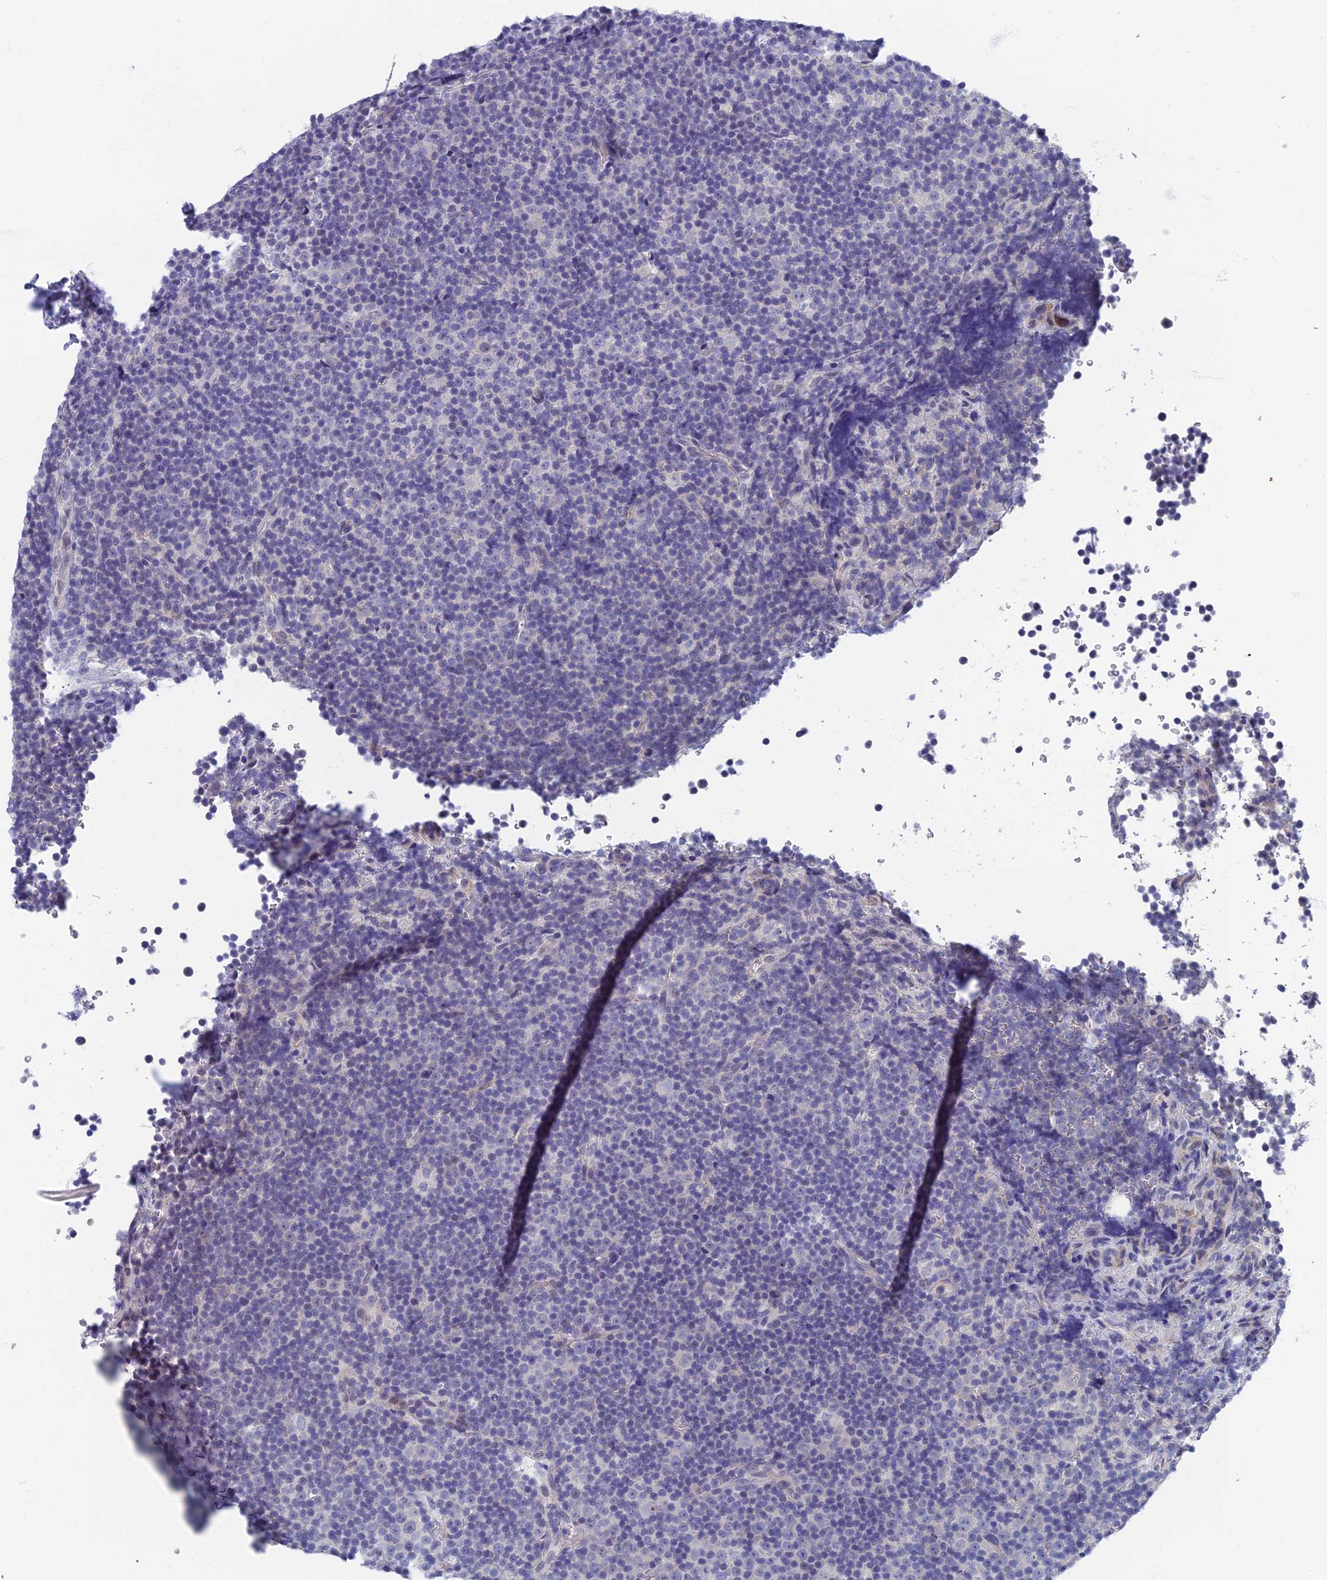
{"staining": {"intensity": "negative", "quantity": "none", "location": "none"}, "tissue": "lymphoma", "cell_type": "Tumor cells", "image_type": "cancer", "snomed": [{"axis": "morphology", "description": "Malignant lymphoma, non-Hodgkin's type, Low grade"}, {"axis": "topography", "description": "Lymph node"}], "caption": "Immunohistochemistry (IHC) histopathology image of human lymphoma stained for a protein (brown), which demonstrates no positivity in tumor cells. Nuclei are stained in blue.", "gene": "SPIN4", "patient": {"sex": "female", "age": 67}}